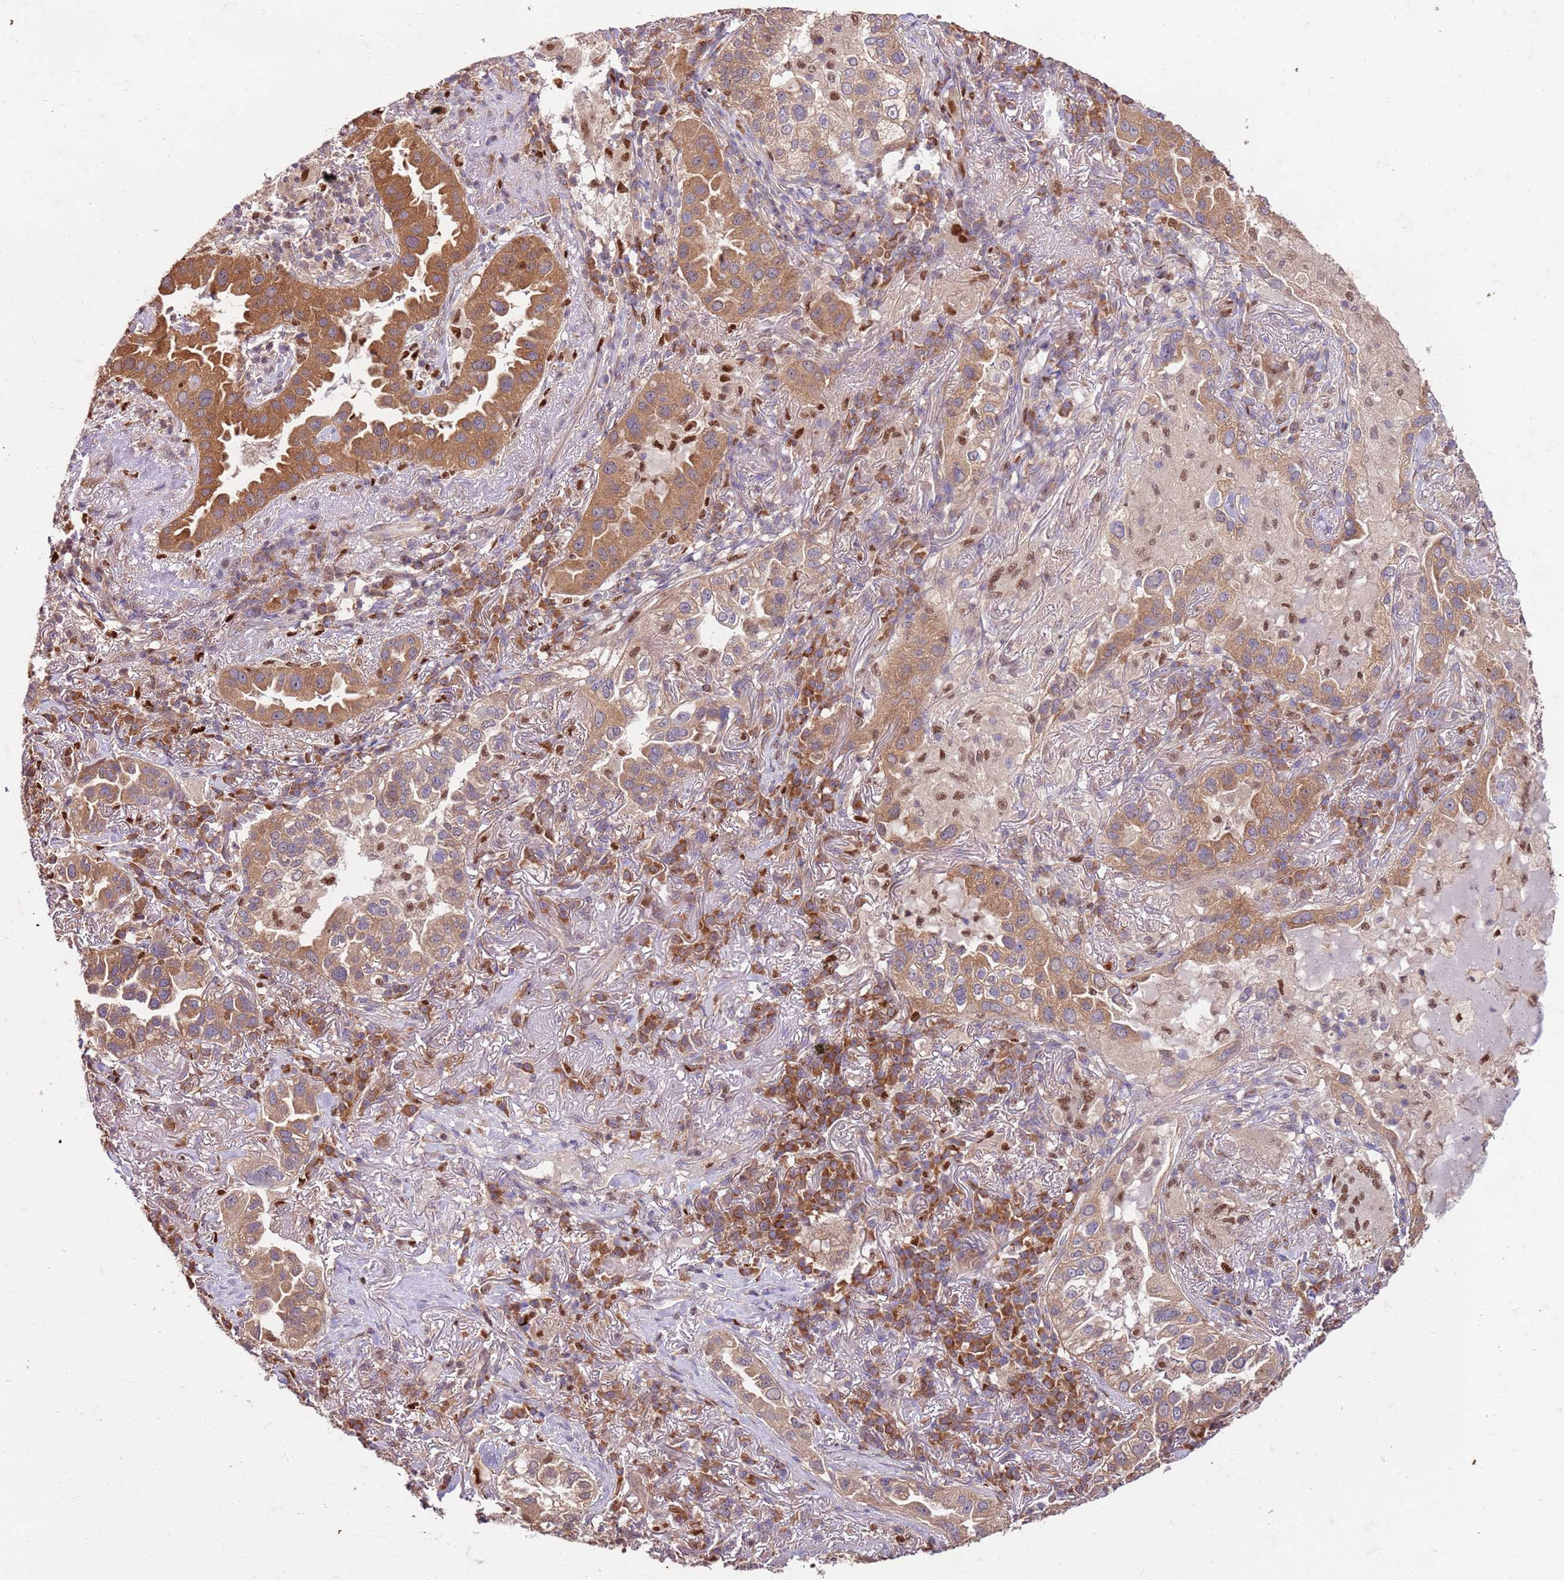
{"staining": {"intensity": "moderate", "quantity": ">75%", "location": "cytoplasmic/membranous"}, "tissue": "lung cancer", "cell_type": "Tumor cells", "image_type": "cancer", "snomed": [{"axis": "morphology", "description": "Adenocarcinoma, NOS"}, {"axis": "topography", "description": "Lung"}], "caption": "A histopathology image showing moderate cytoplasmic/membranous positivity in approximately >75% of tumor cells in lung adenocarcinoma, as visualized by brown immunohistochemical staining.", "gene": "OSBP", "patient": {"sex": "female", "age": 69}}